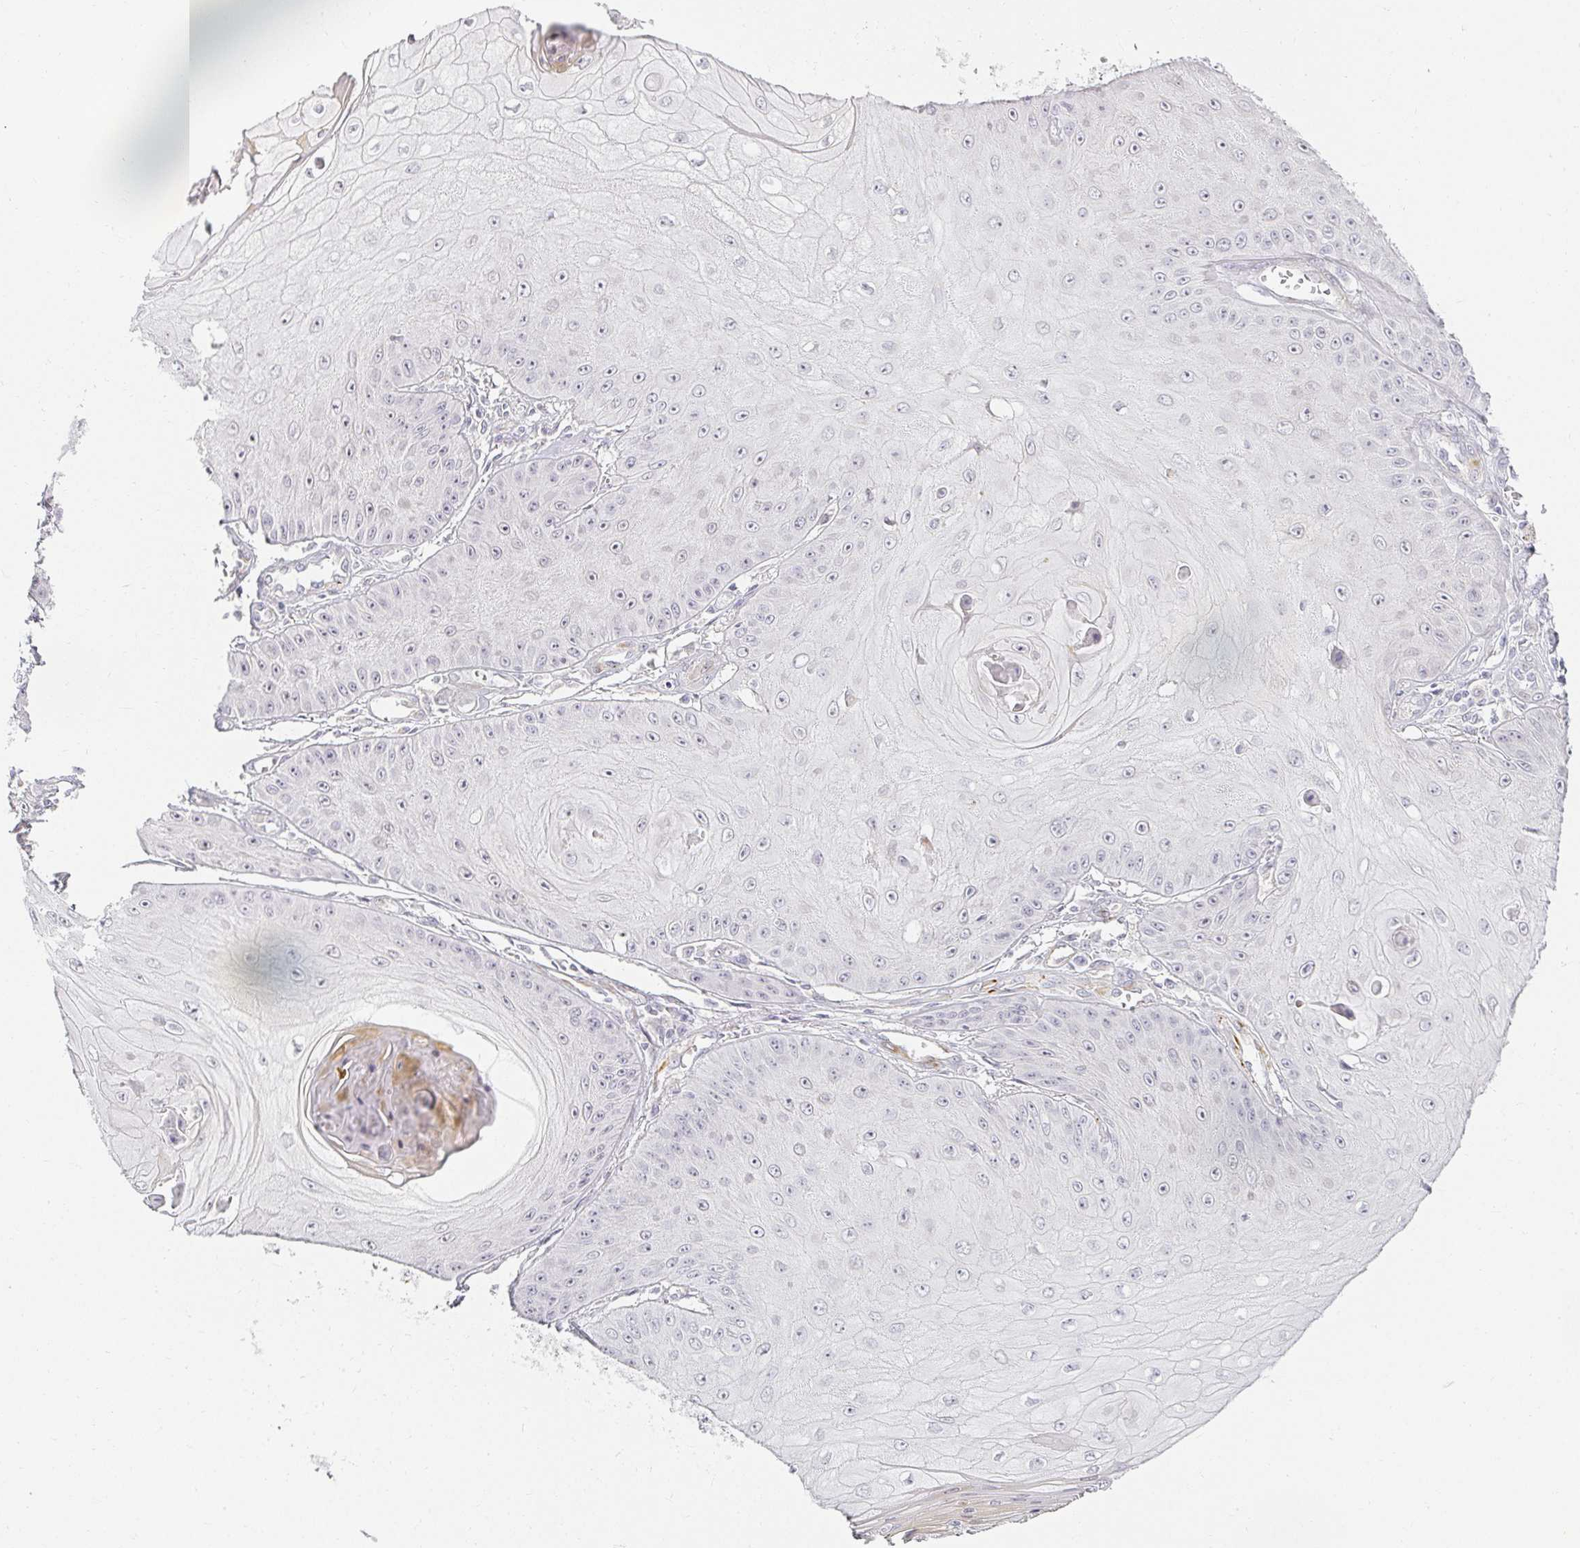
{"staining": {"intensity": "negative", "quantity": "none", "location": "none"}, "tissue": "skin cancer", "cell_type": "Tumor cells", "image_type": "cancer", "snomed": [{"axis": "morphology", "description": "Squamous cell carcinoma, NOS"}, {"axis": "topography", "description": "Skin"}], "caption": "Immunohistochemical staining of human skin cancer shows no significant staining in tumor cells.", "gene": "ACAN", "patient": {"sex": "male", "age": 70}}